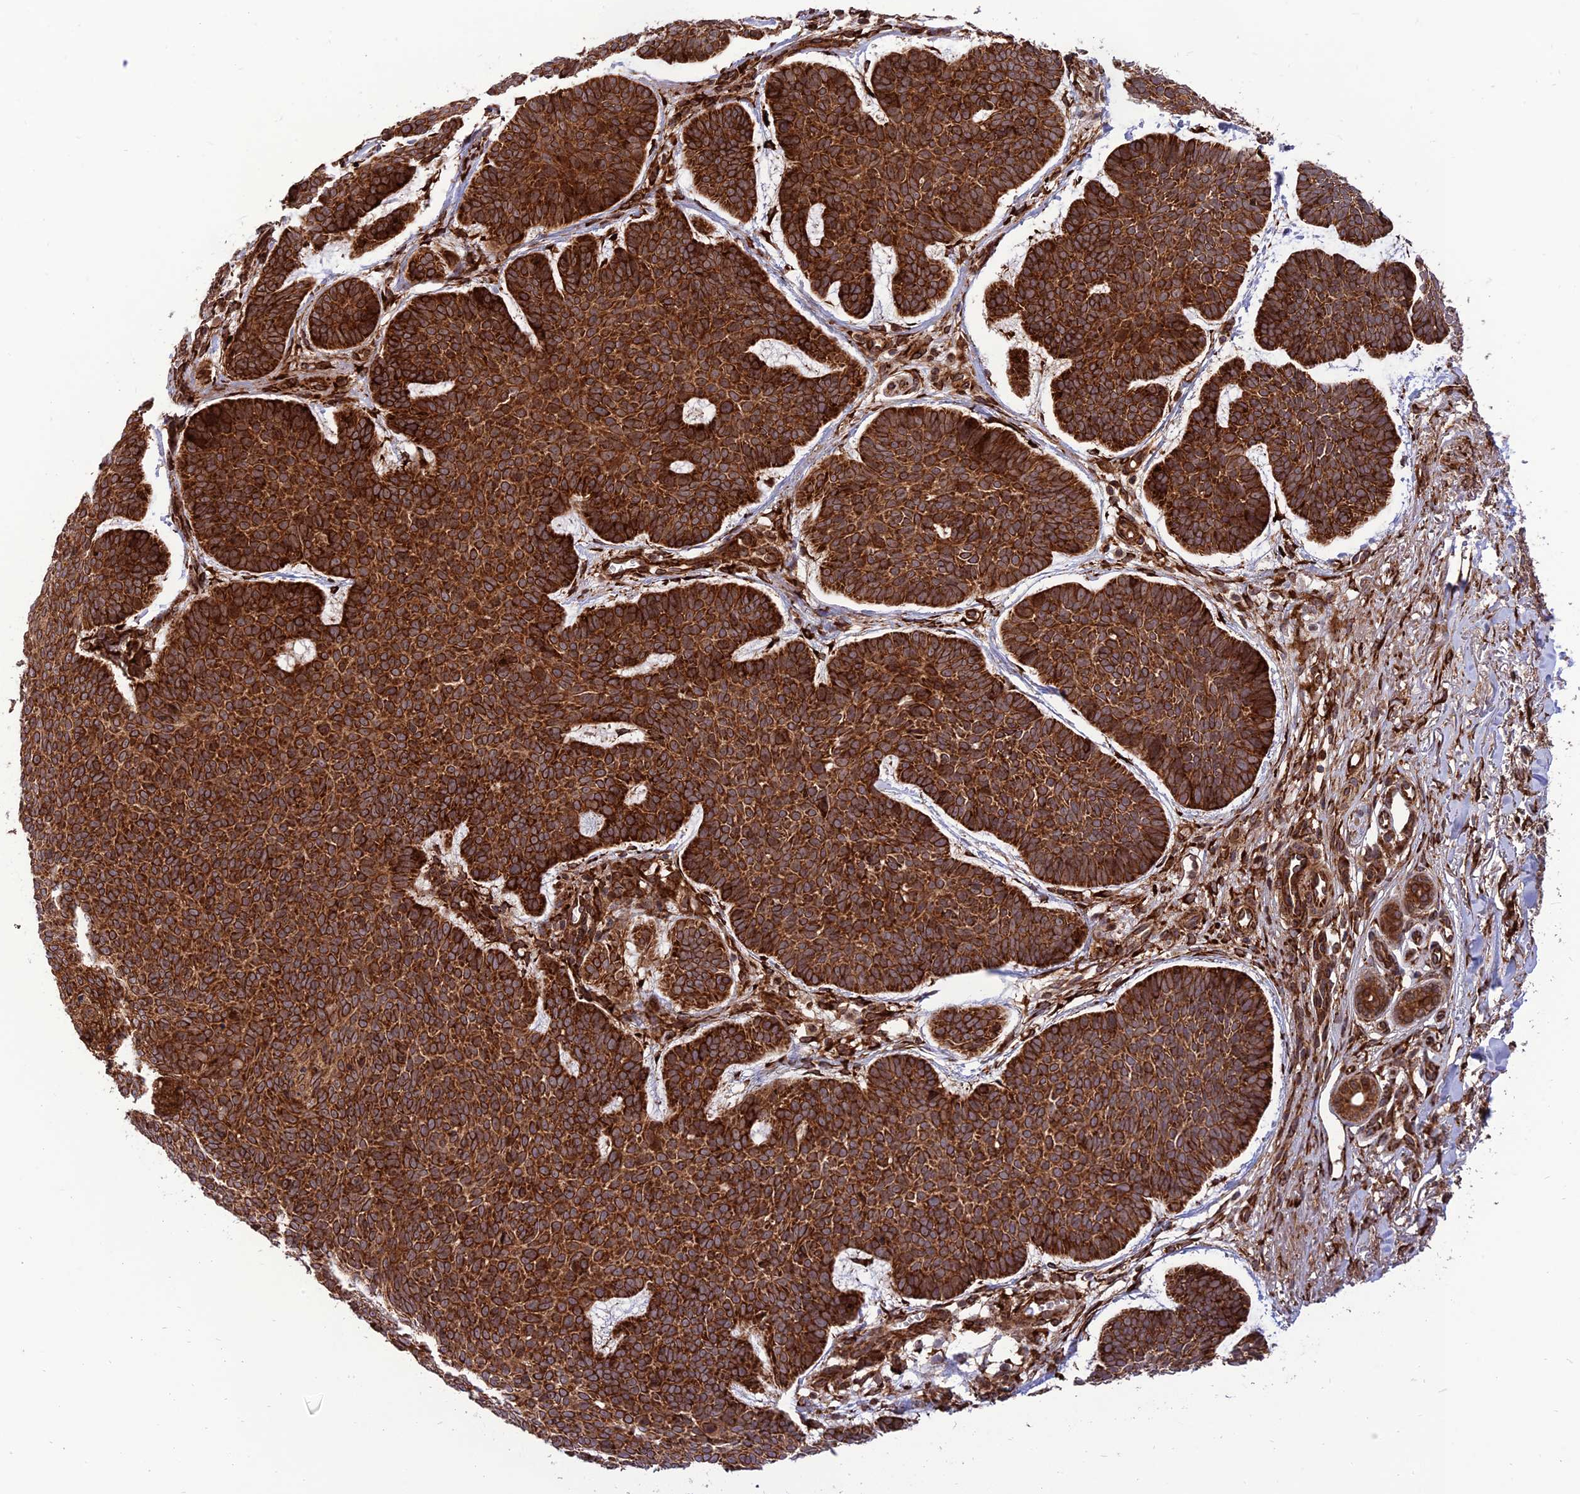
{"staining": {"intensity": "strong", "quantity": ">75%", "location": "cytoplasmic/membranous"}, "tissue": "skin cancer", "cell_type": "Tumor cells", "image_type": "cancer", "snomed": [{"axis": "morphology", "description": "Basal cell carcinoma"}, {"axis": "topography", "description": "Skin"}], "caption": "Protein analysis of basal cell carcinoma (skin) tissue displays strong cytoplasmic/membranous staining in about >75% of tumor cells.", "gene": "CRTAP", "patient": {"sex": "female", "age": 74}}